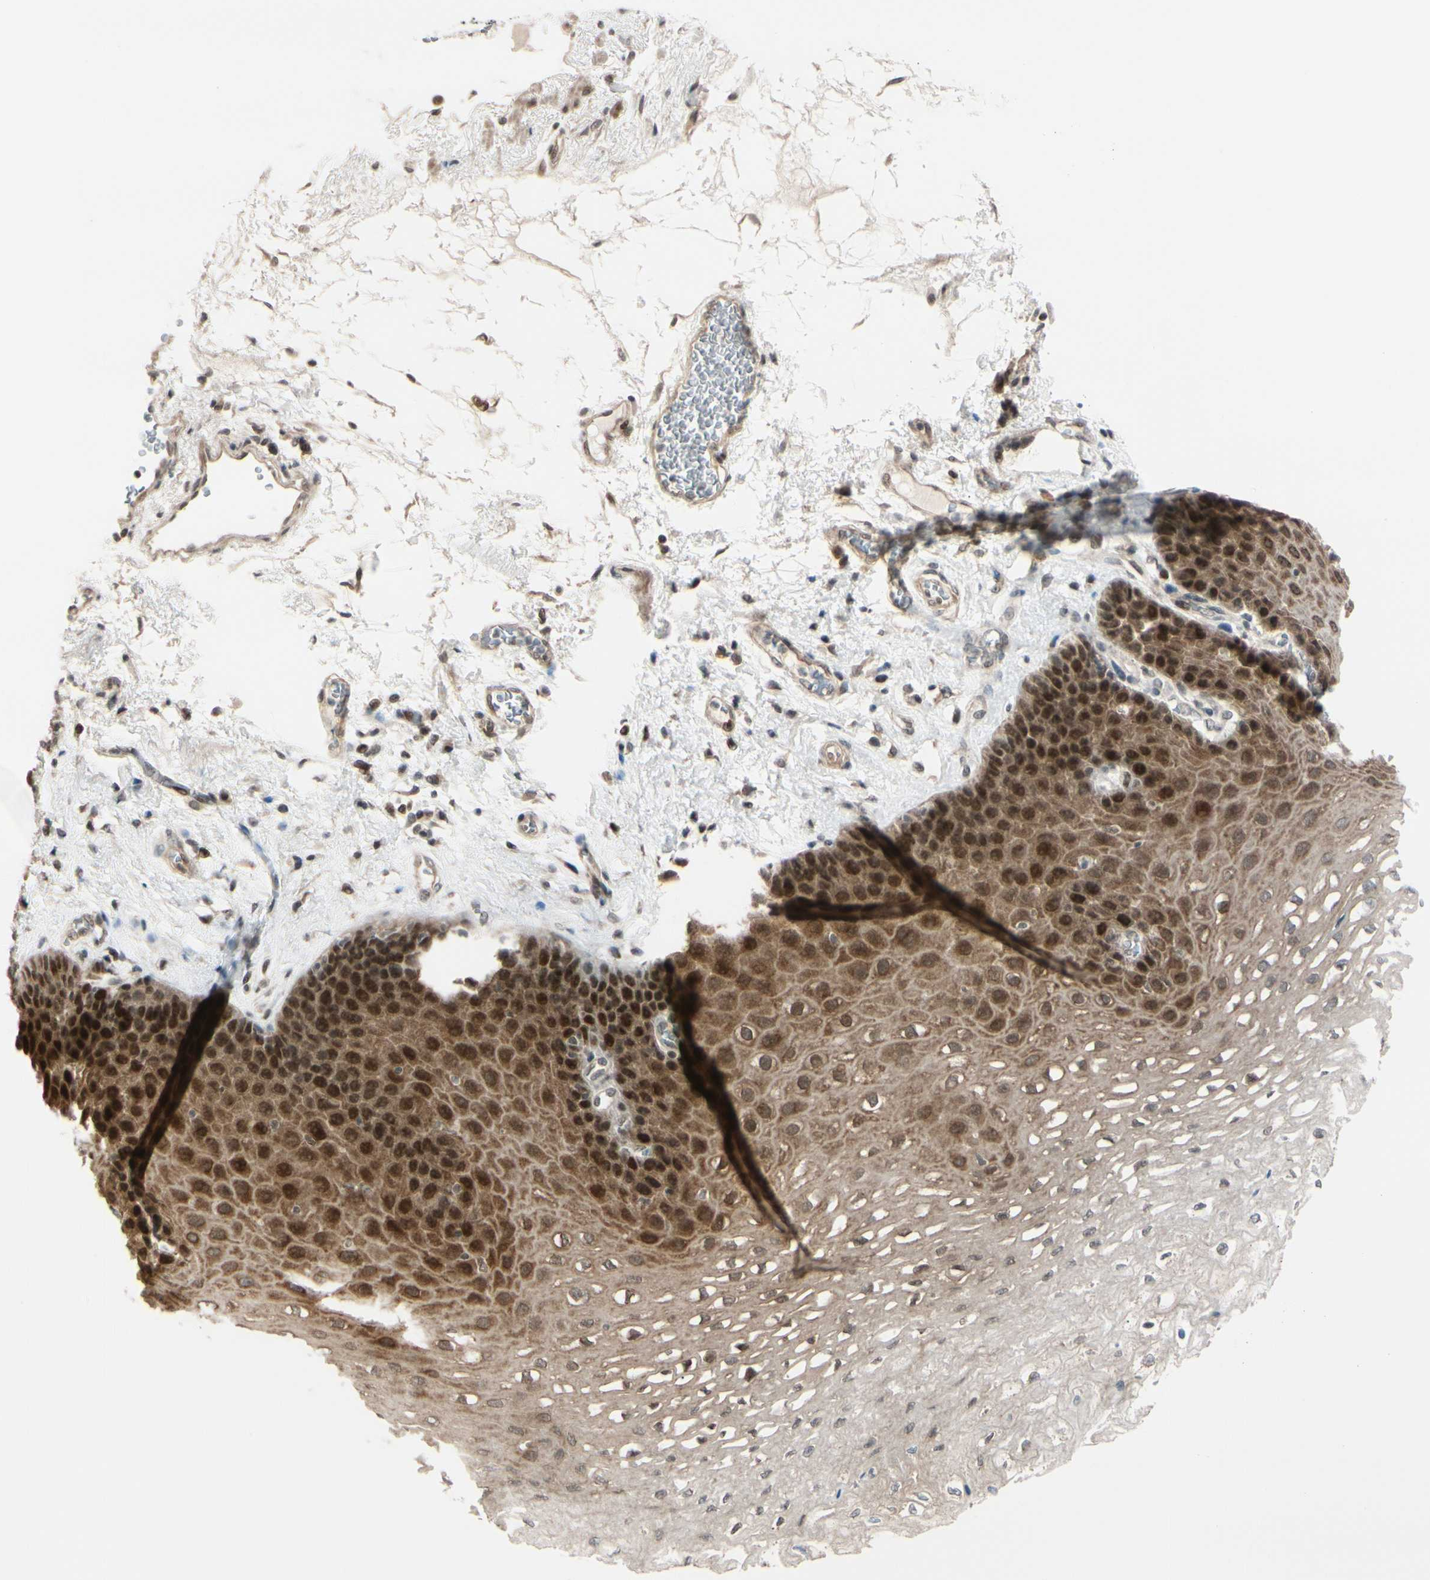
{"staining": {"intensity": "moderate", "quantity": ">75%", "location": "cytoplasmic/membranous,nuclear"}, "tissue": "esophagus", "cell_type": "Squamous epithelial cells", "image_type": "normal", "snomed": [{"axis": "morphology", "description": "Normal tissue, NOS"}, {"axis": "topography", "description": "Esophagus"}], "caption": "Brown immunohistochemical staining in normal esophagus shows moderate cytoplasmic/membranous,nuclear staining in approximately >75% of squamous epithelial cells. The staining was performed using DAB (3,3'-diaminobenzidine) to visualize the protein expression in brown, while the nuclei were stained in blue with hematoxylin (Magnification: 20x).", "gene": "BRMS1", "patient": {"sex": "female", "age": 72}}